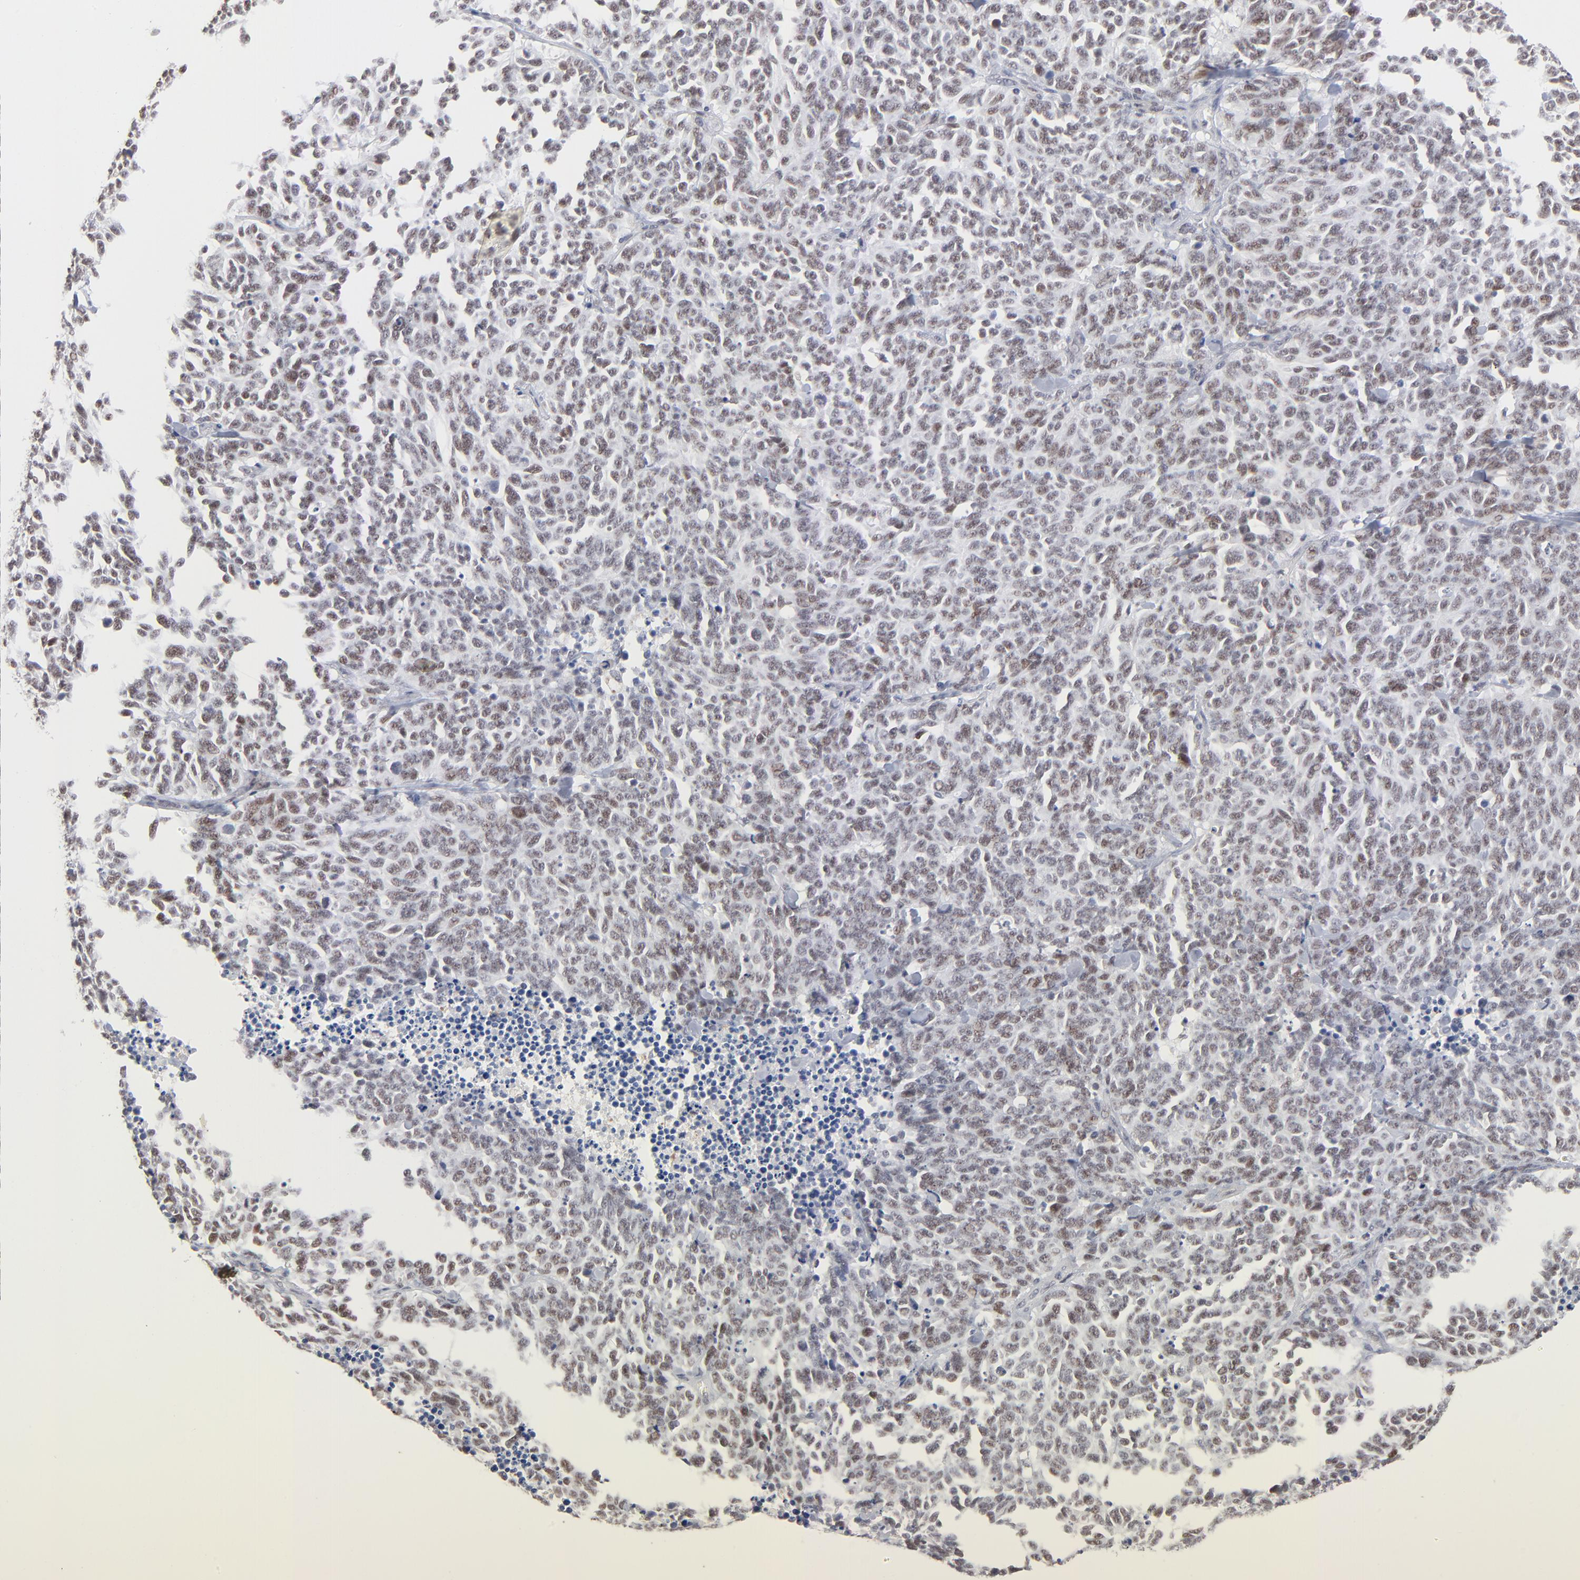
{"staining": {"intensity": "weak", "quantity": "25%-75%", "location": "nuclear"}, "tissue": "lung cancer", "cell_type": "Tumor cells", "image_type": "cancer", "snomed": [{"axis": "morphology", "description": "Neoplasm, malignant, NOS"}, {"axis": "topography", "description": "Lung"}], "caption": "About 25%-75% of tumor cells in lung neoplasm (malignant) reveal weak nuclear protein staining as visualized by brown immunohistochemical staining.", "gene": "MBIP", "patient": {"sex": "female", "age": 58}}